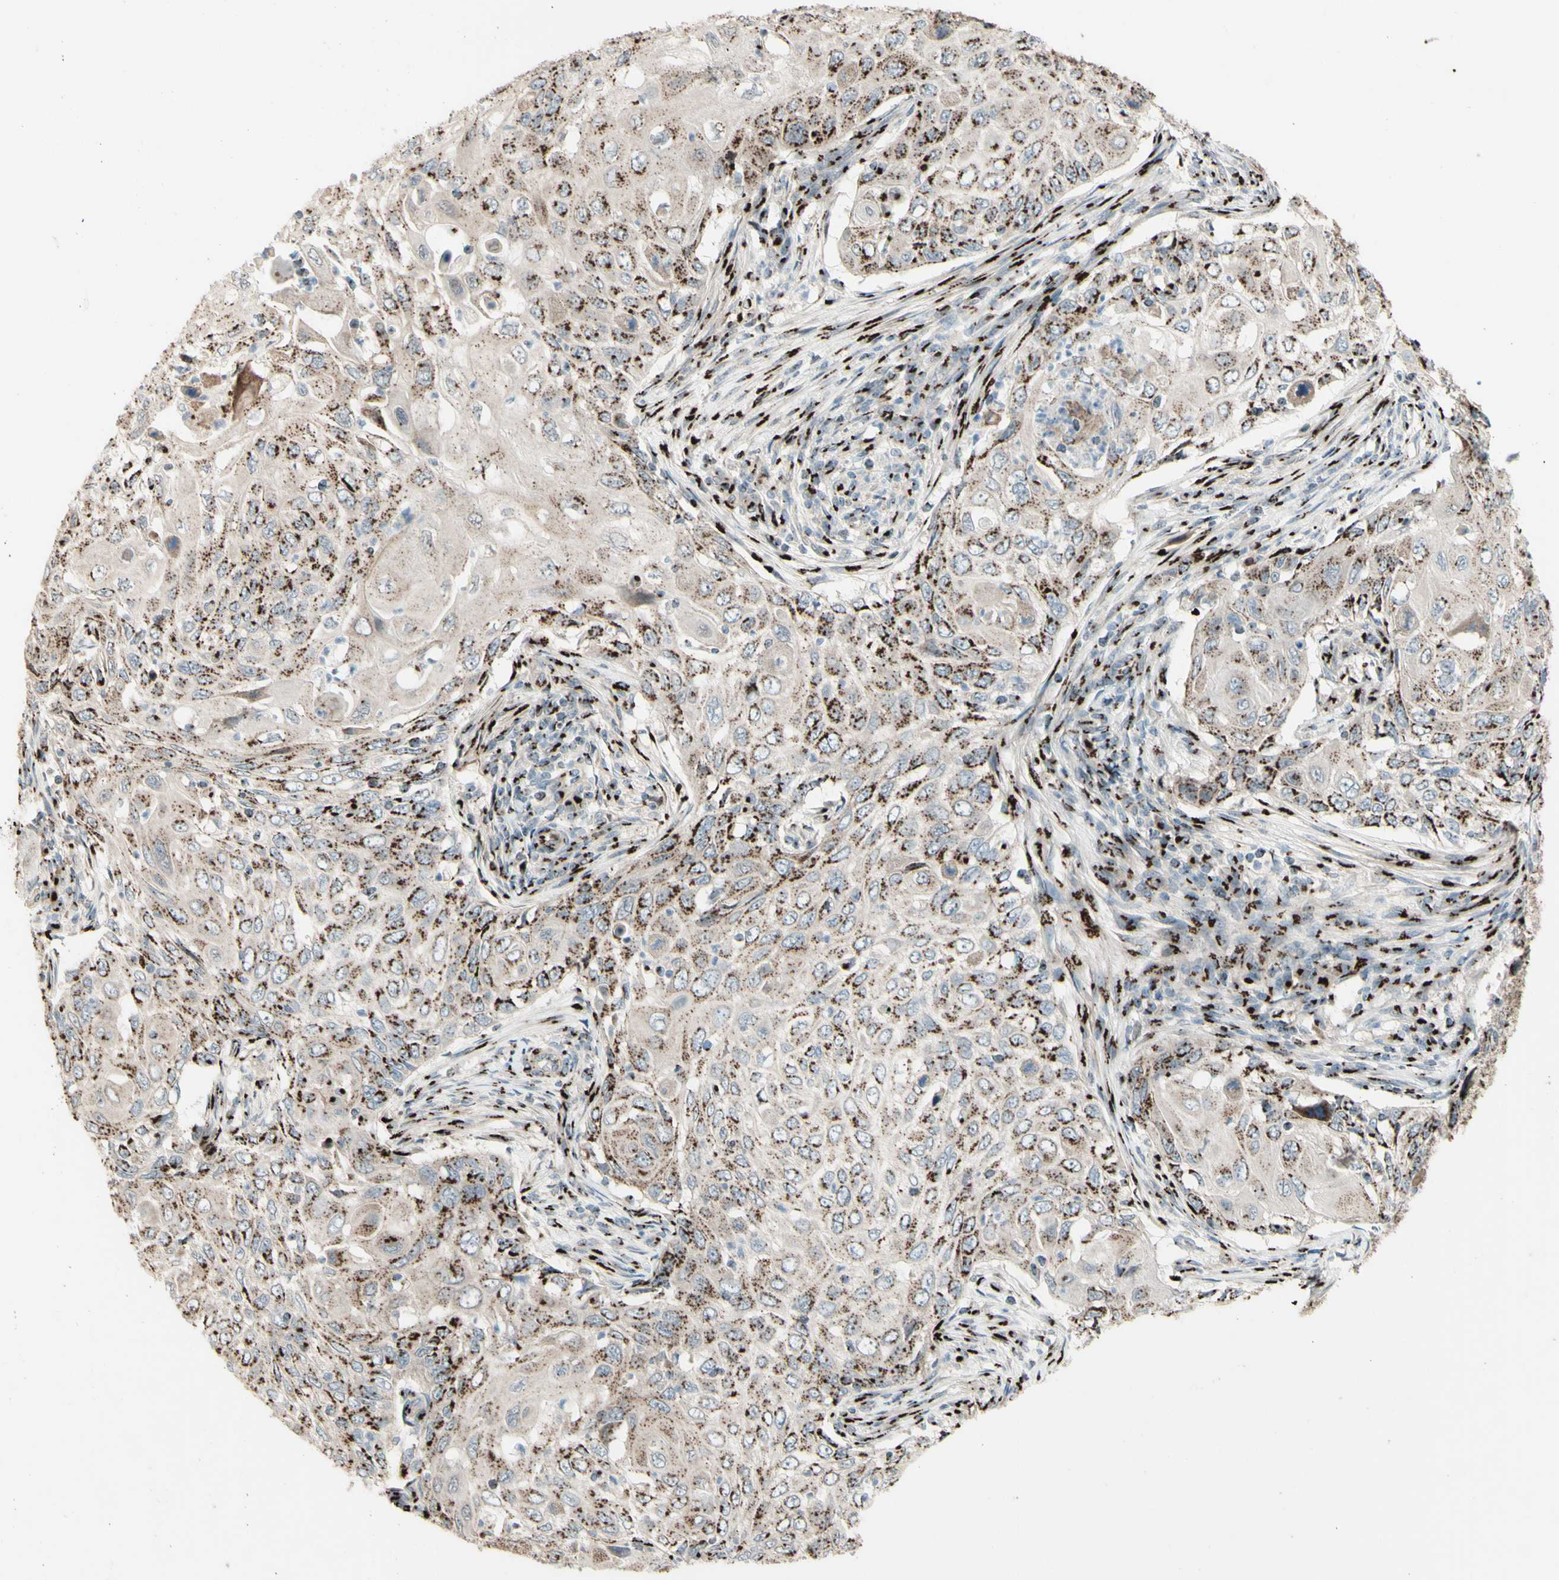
{"staining": {"intensity": "moderate", "quantity": ">75%", "location": "cytoplasmic/membranous"}, "tissue": "cervical cancer", "cell_type": "Tumor cells", "image_type": "cancer", "snomed": [{"axis": "morphology", "description": "Squamous cell carcinoma, NOS"}, {"axis": "topography", "description": "Cervix"}], "caption": "Protein expression analysis of squamous cell carcinoma (cervical) demonstrates moderate cytoplasmic/membranous staining in about >75% of tumor cells.", "gene": "BPNT2", "patient": {"sex": "female", "age": 70}}